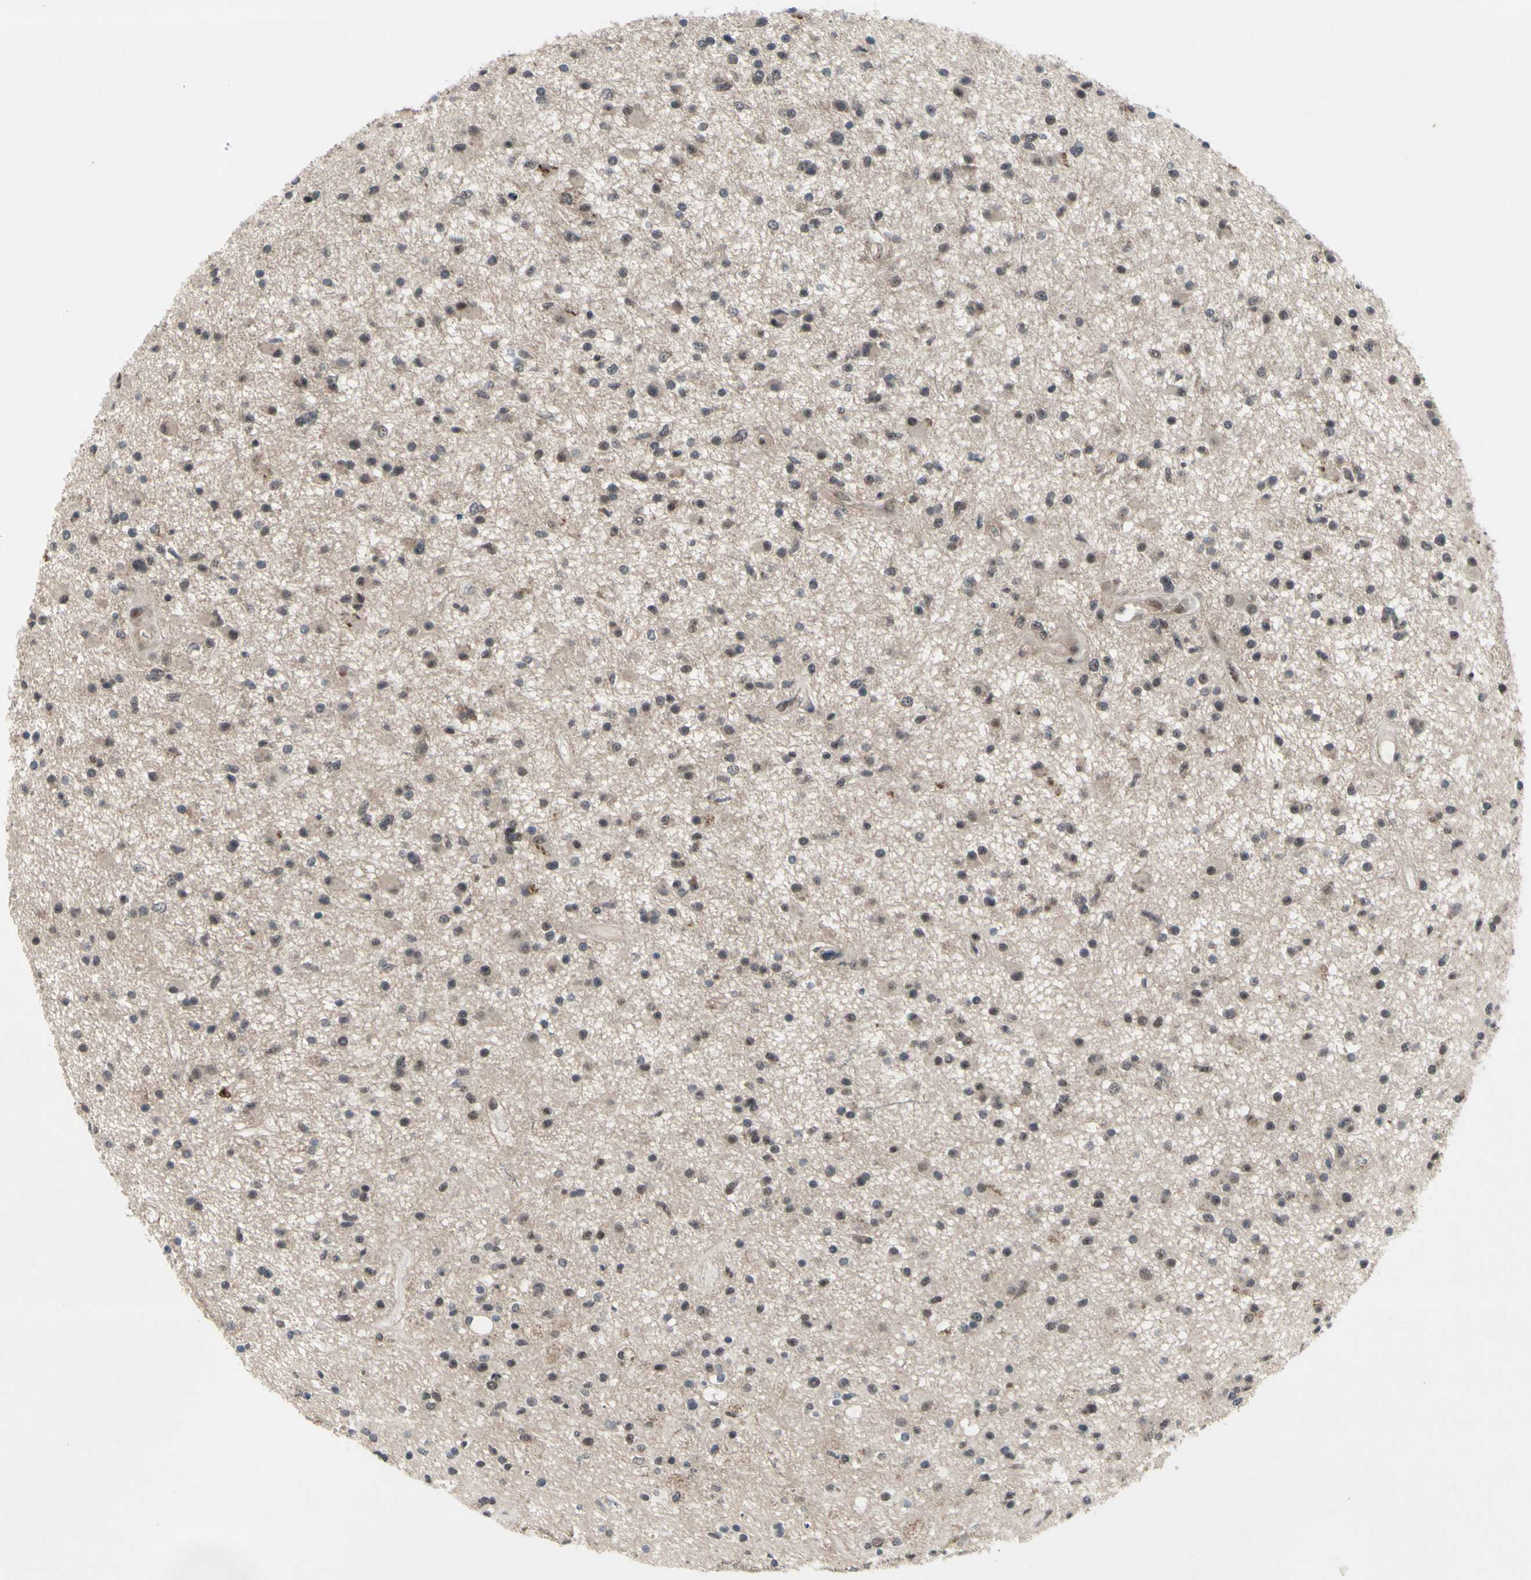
{"staining": {"intensity": "moderate", "quantity": "25%-75%", "location": "nuclear"}, "tissue": "glioma", "cell_type": "Tumor cells", "image_type": "cancer", "snomed": [{"axis": "morphology", "description": "Glioma, malignant, High grade"}, {"axis": "topography", "description": "Brain"}], "caption": "A brown stain labels moderate nuclear positivity of a protein in malignant high-grade glioma tumor cells.", "gene": "TRDMT1", "patient": {"sex": "male", "age": 33}}